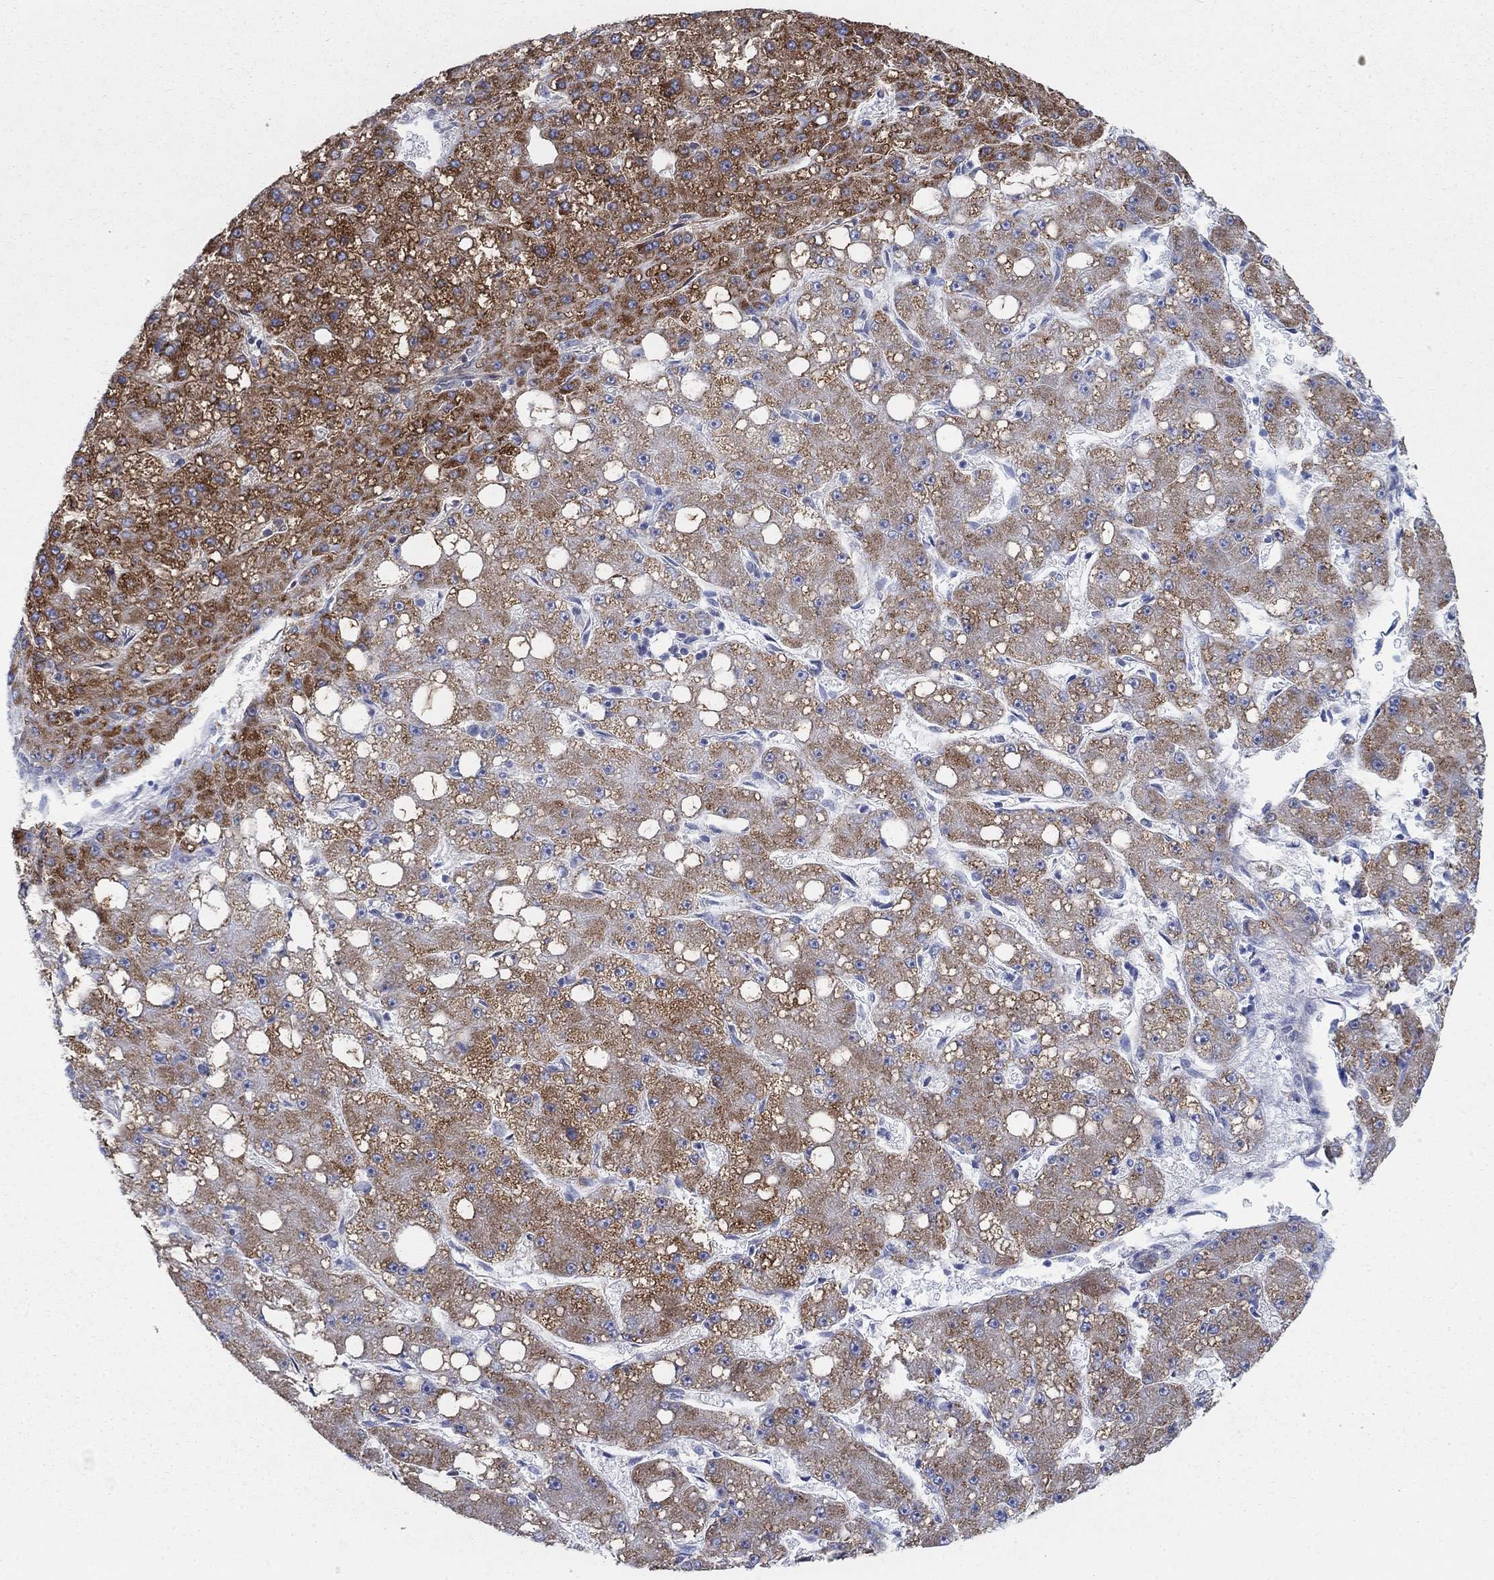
{"staining": {"intensity": "strong", "quantity": ">75%", "location": "cytoplasmic/membranous"}, "tissue": "liver cancer", "cell_type": "Tumor cells", "image_type": "cancer", "snomed": [{"axis": "morphology", "description": "Carcinoma, Hepatocellular, NOS"}, {"axis": "topography", "description": "Liver"}], "caption": "This histopathology image demonstrates liver hepatocellular carcinoma stained with immunohistochemistry (IHC) to label a protein in brown. The cytoplasmic/membranous of tumor cells show strong positivity for the protein. Nuclei are counter-stained blue.", "gene": "SCCPDH", "patient": {"sex": "male", "age": 67}}